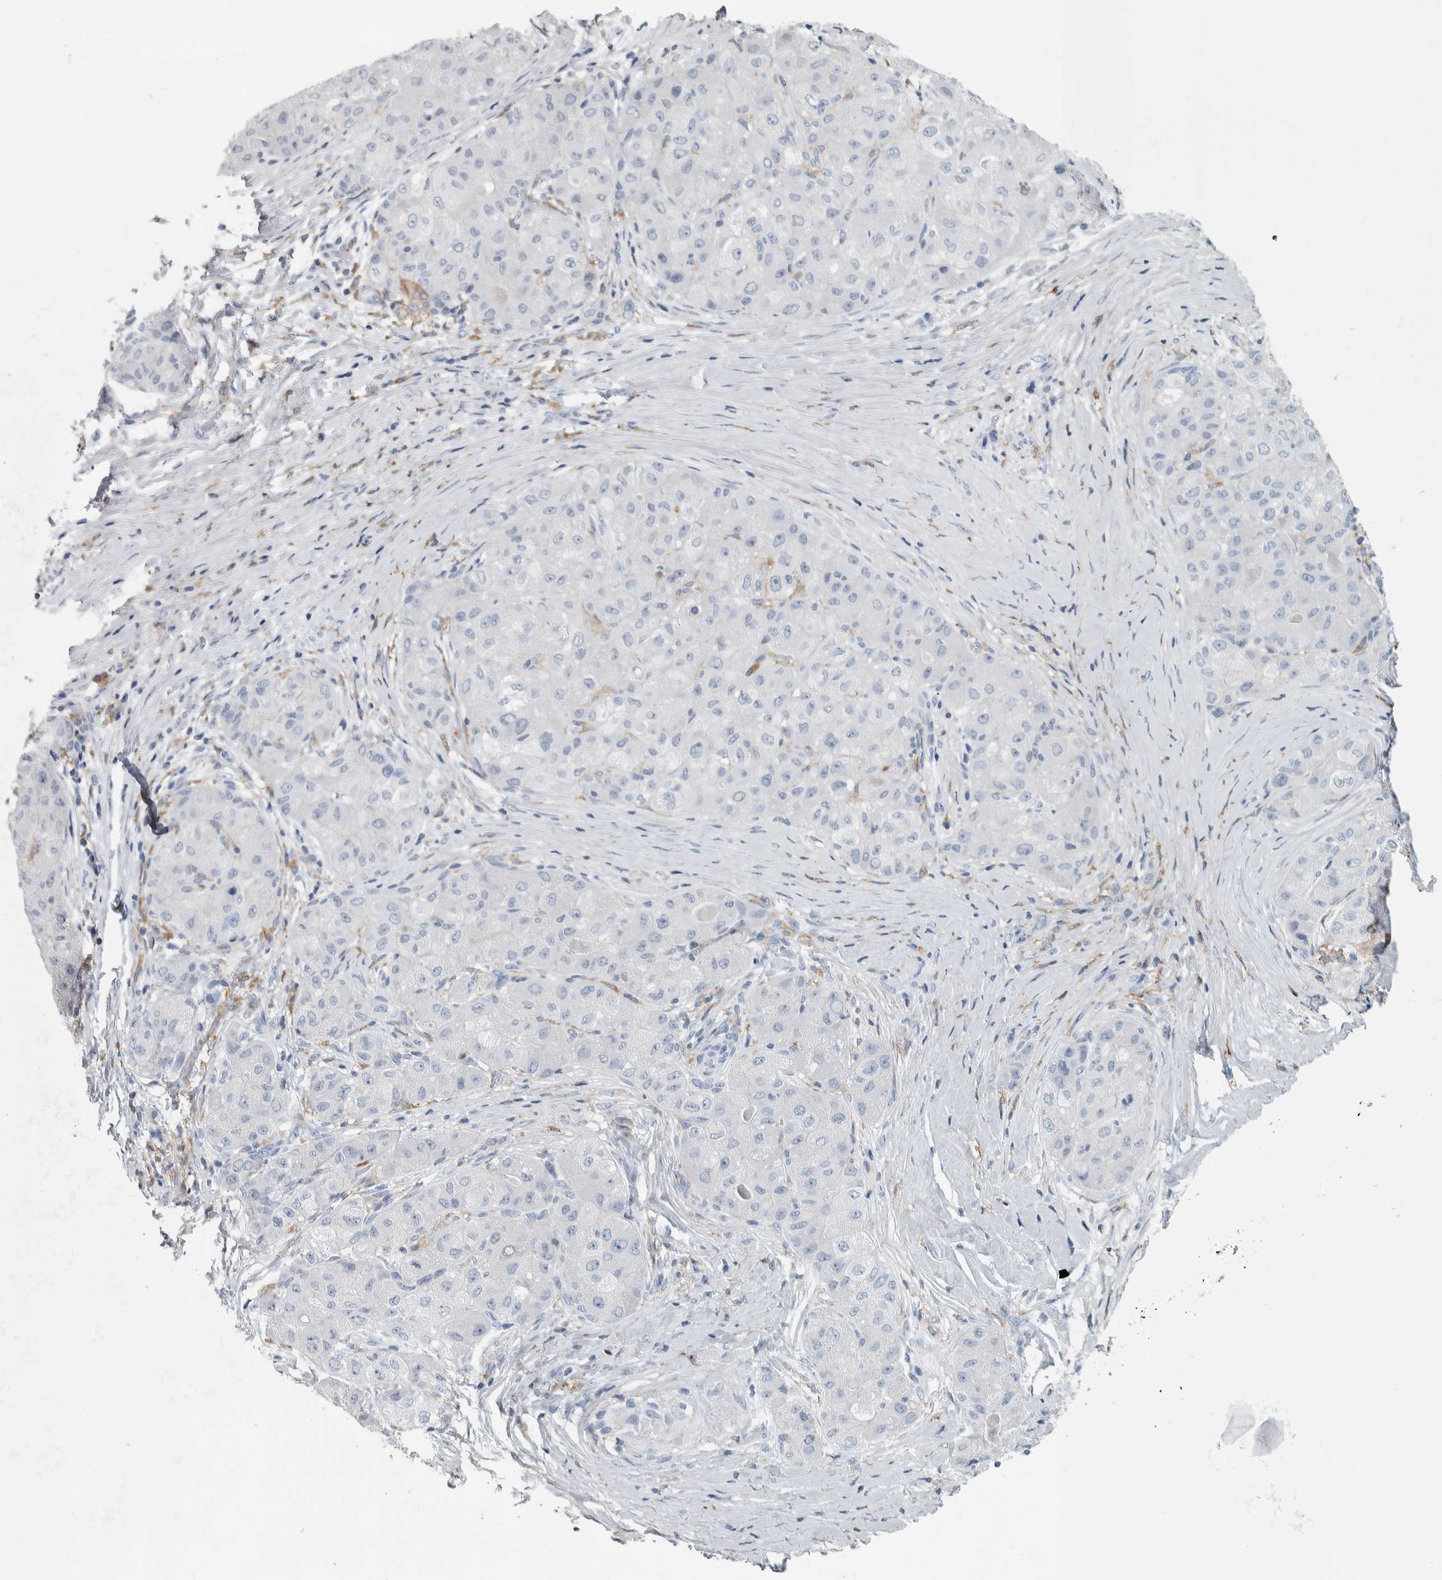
{"staining": {"intensity": "negative", "quantity": "none", "location": "none"}, "tissue": "liver cancer", "cell_type": "Tumor cells", "image_type": "cancer", "snomed": [{"axis": "morphology", "description": "Carcinoma, Hepatocellular, NOS"}, {"axis": "topography", "description": "Liver"}], "caption": "High magnification brightfield microscopy of hepatocellular carcinoma (liver) stained with DAB (3,3'-diaminobenzidine) (brown) and counterstained with hematoxylin (blue): tumor cells show no significant positivity.", "gene": "SKAP2", "patient": {"sex": "male", "age": 80}}